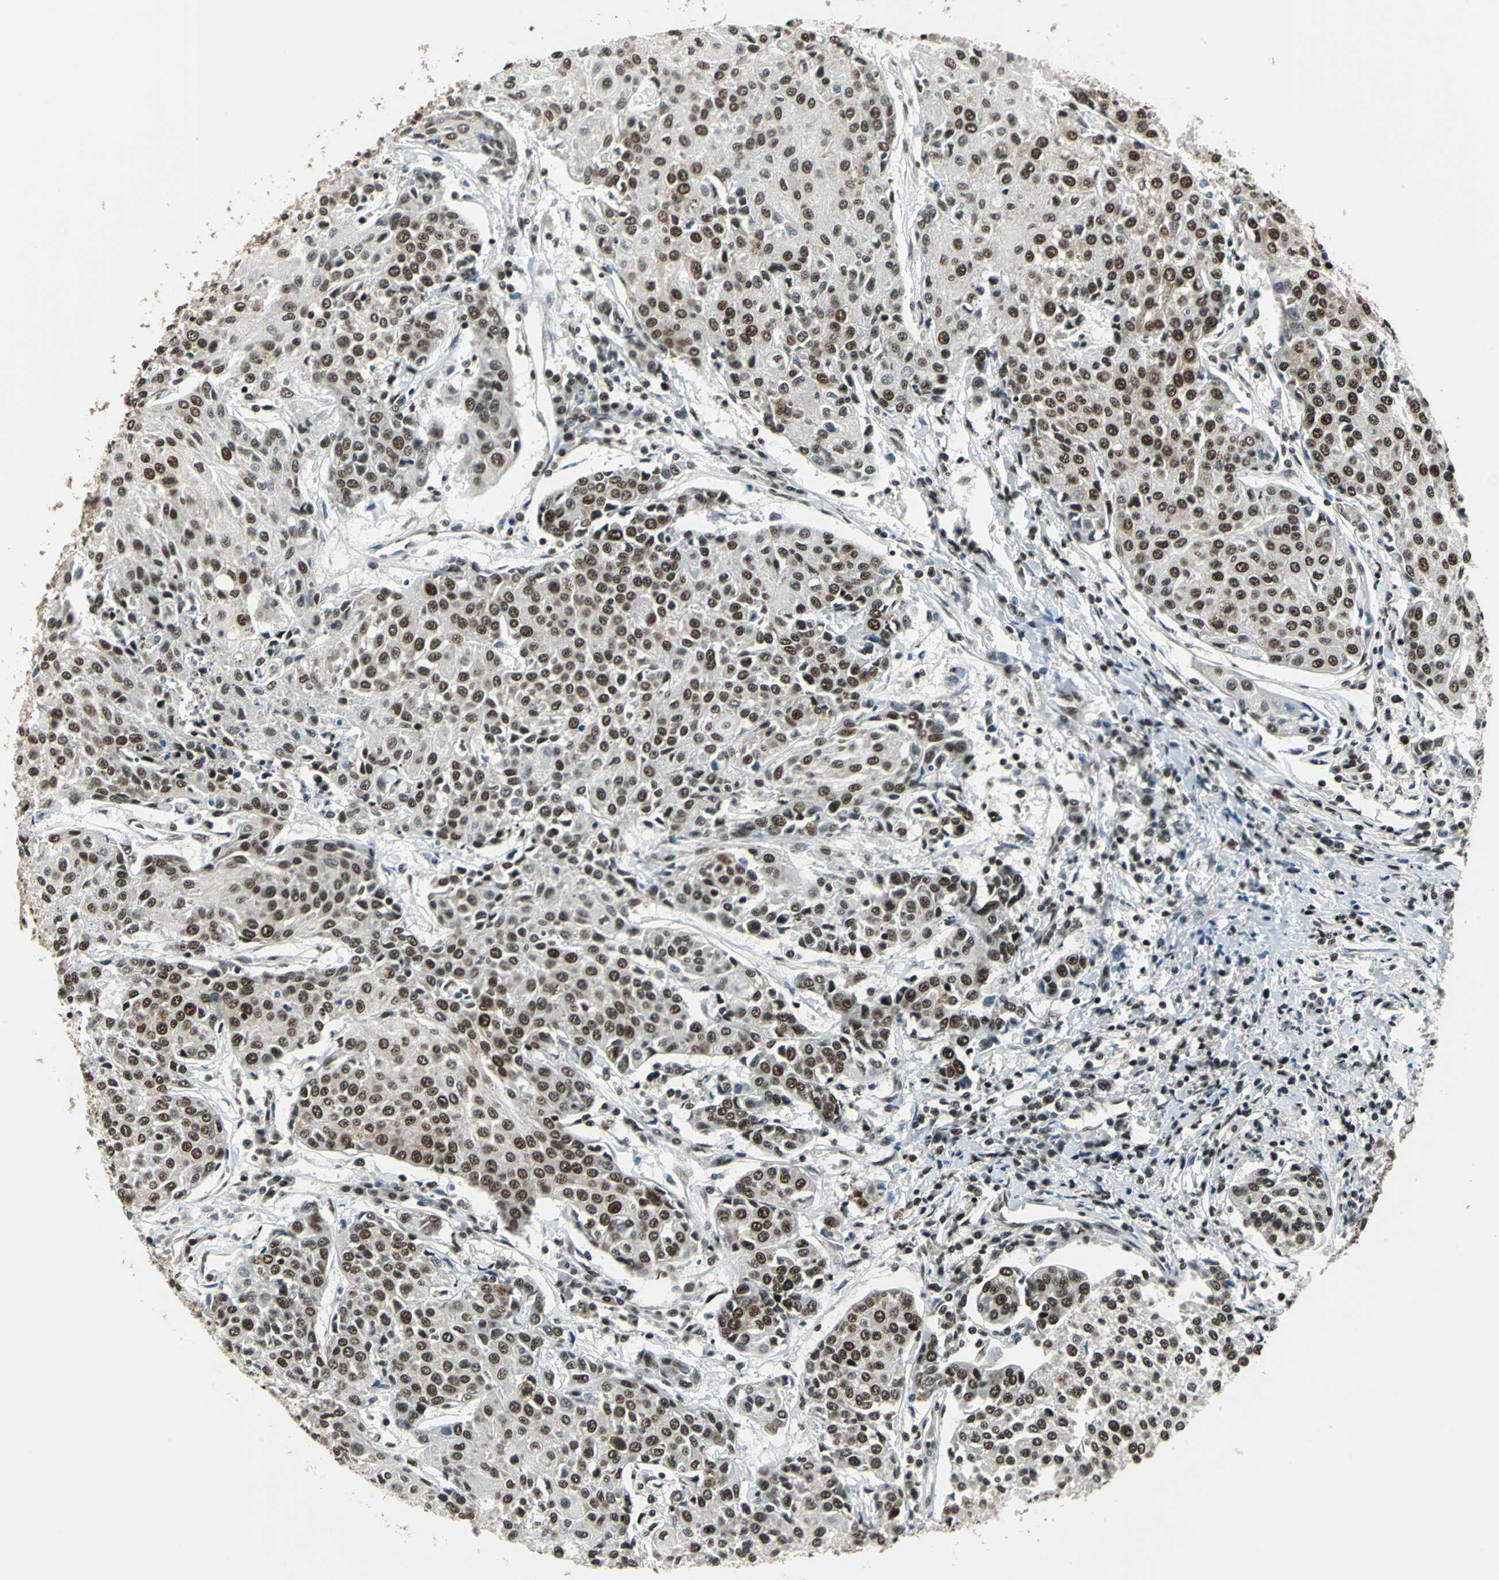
{"staining": {"intensity": "moderate", "quantity": ">75%", "location": "nuclear"}, "tissue": "urothelial cancer", "cell_type": "Tumor cells", "image_type": "cancer", "snomed": [{"axis": "morphology", "description": "Urothelial carcinoma, High grade"}, {"axis": "topography", "description": "Urinary bladder"}], "caption": "Urothelial cancer stained with a brown dye shows moderate nuclear positive positivity in about >75% of tumor cells.", "gene": "BCLAF1", "patient": {"sex": "female", "age": 85}}